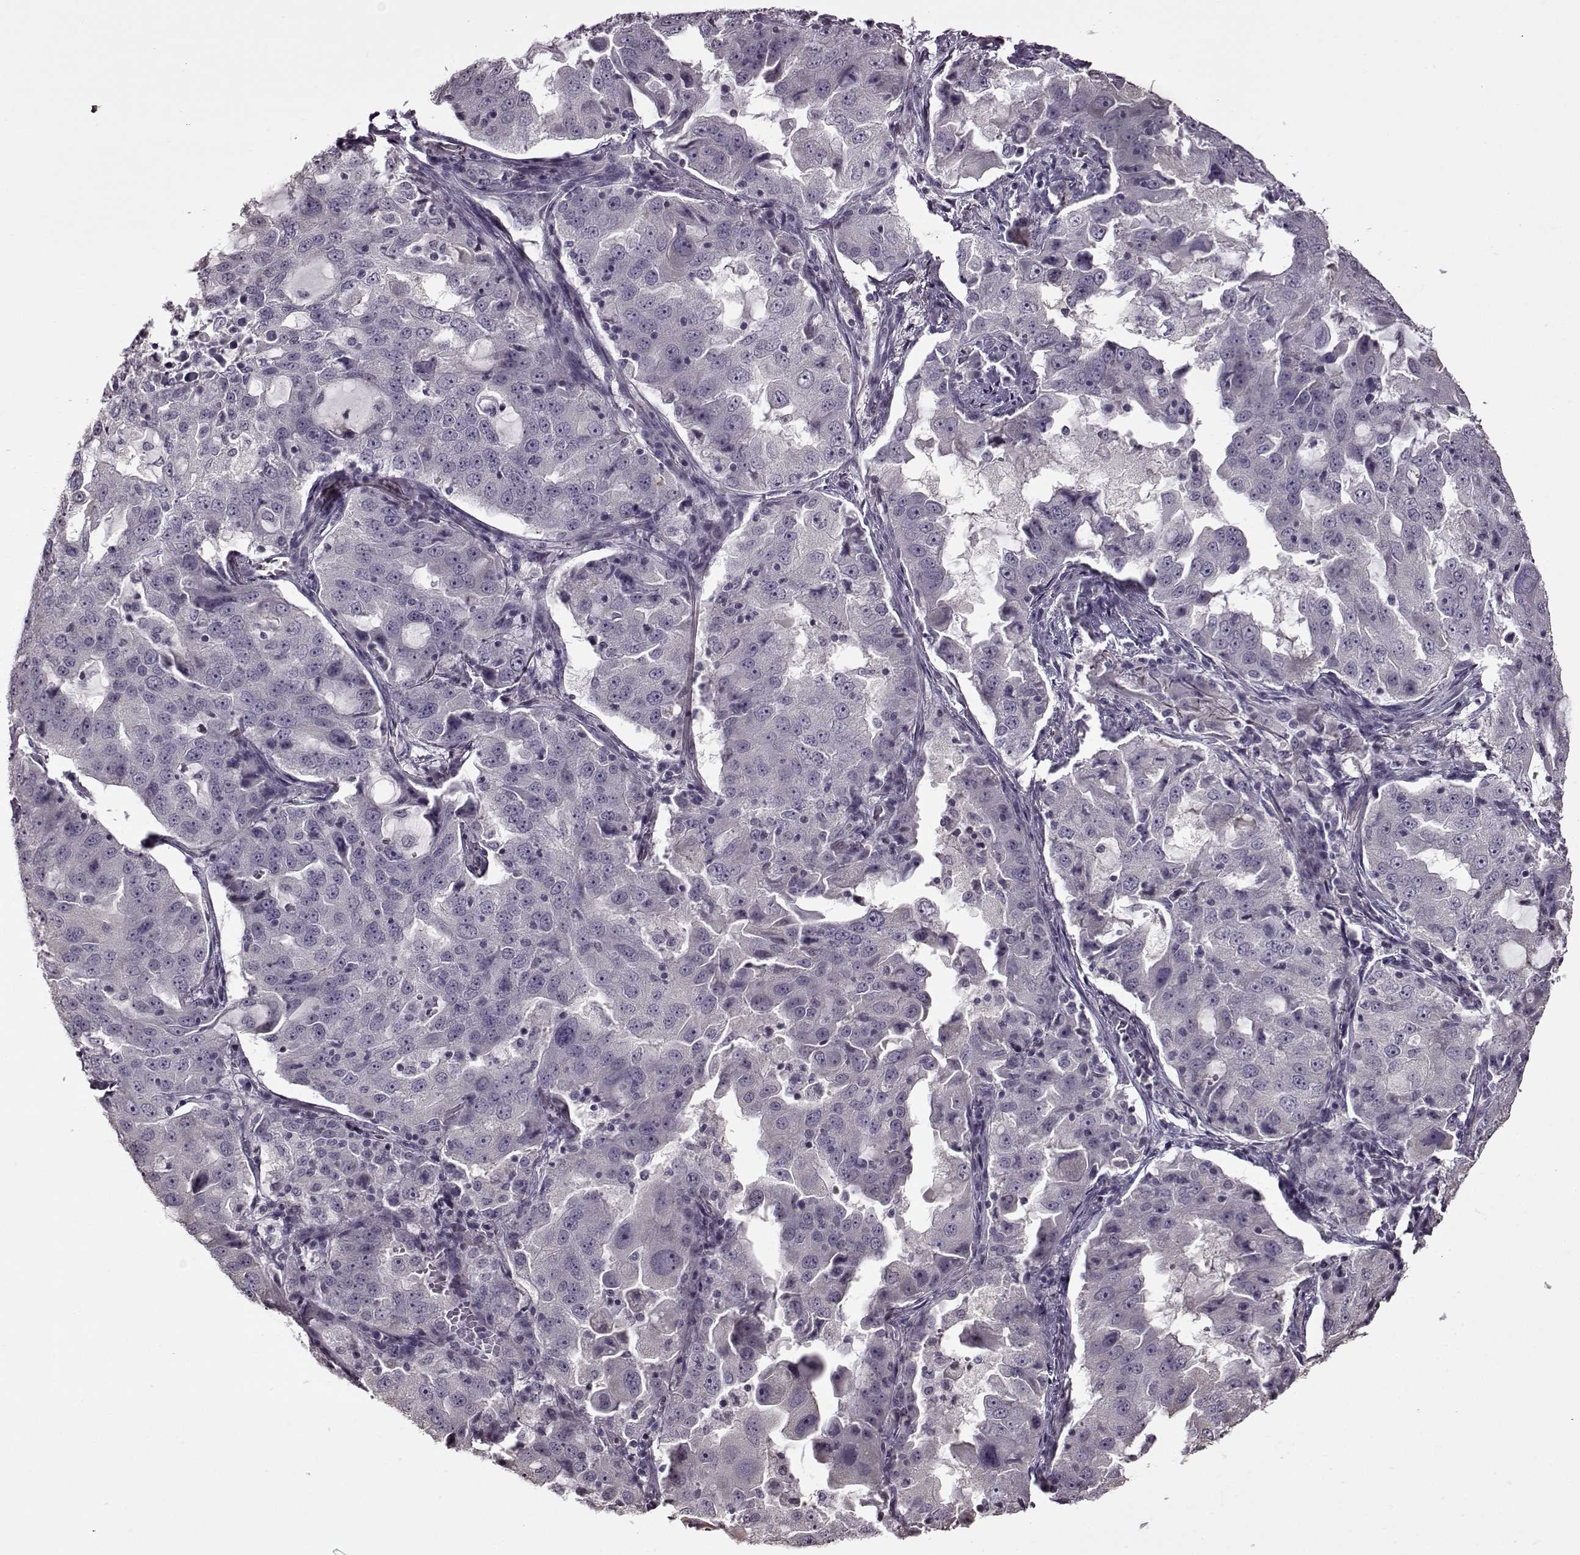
{"staining": {"intensity": "negative", "quantity": "none", "location": "none"}, "tissue": "lung cancer", "cell_type": "Tumor cells", "image_type": "cancer", "snomed": [{"axis": "morphology", "description": "Adenocarcinoma, NOS"}, {"axis": "topography", "description": "Lung"}], "caption": "DAB immunohistochemical staining of lung cancer (adenocarcinoma) exhibits no significant positivity in tumor cells.", "gene": "FSHB", "patient": {"sex": "female", "age": 61}}